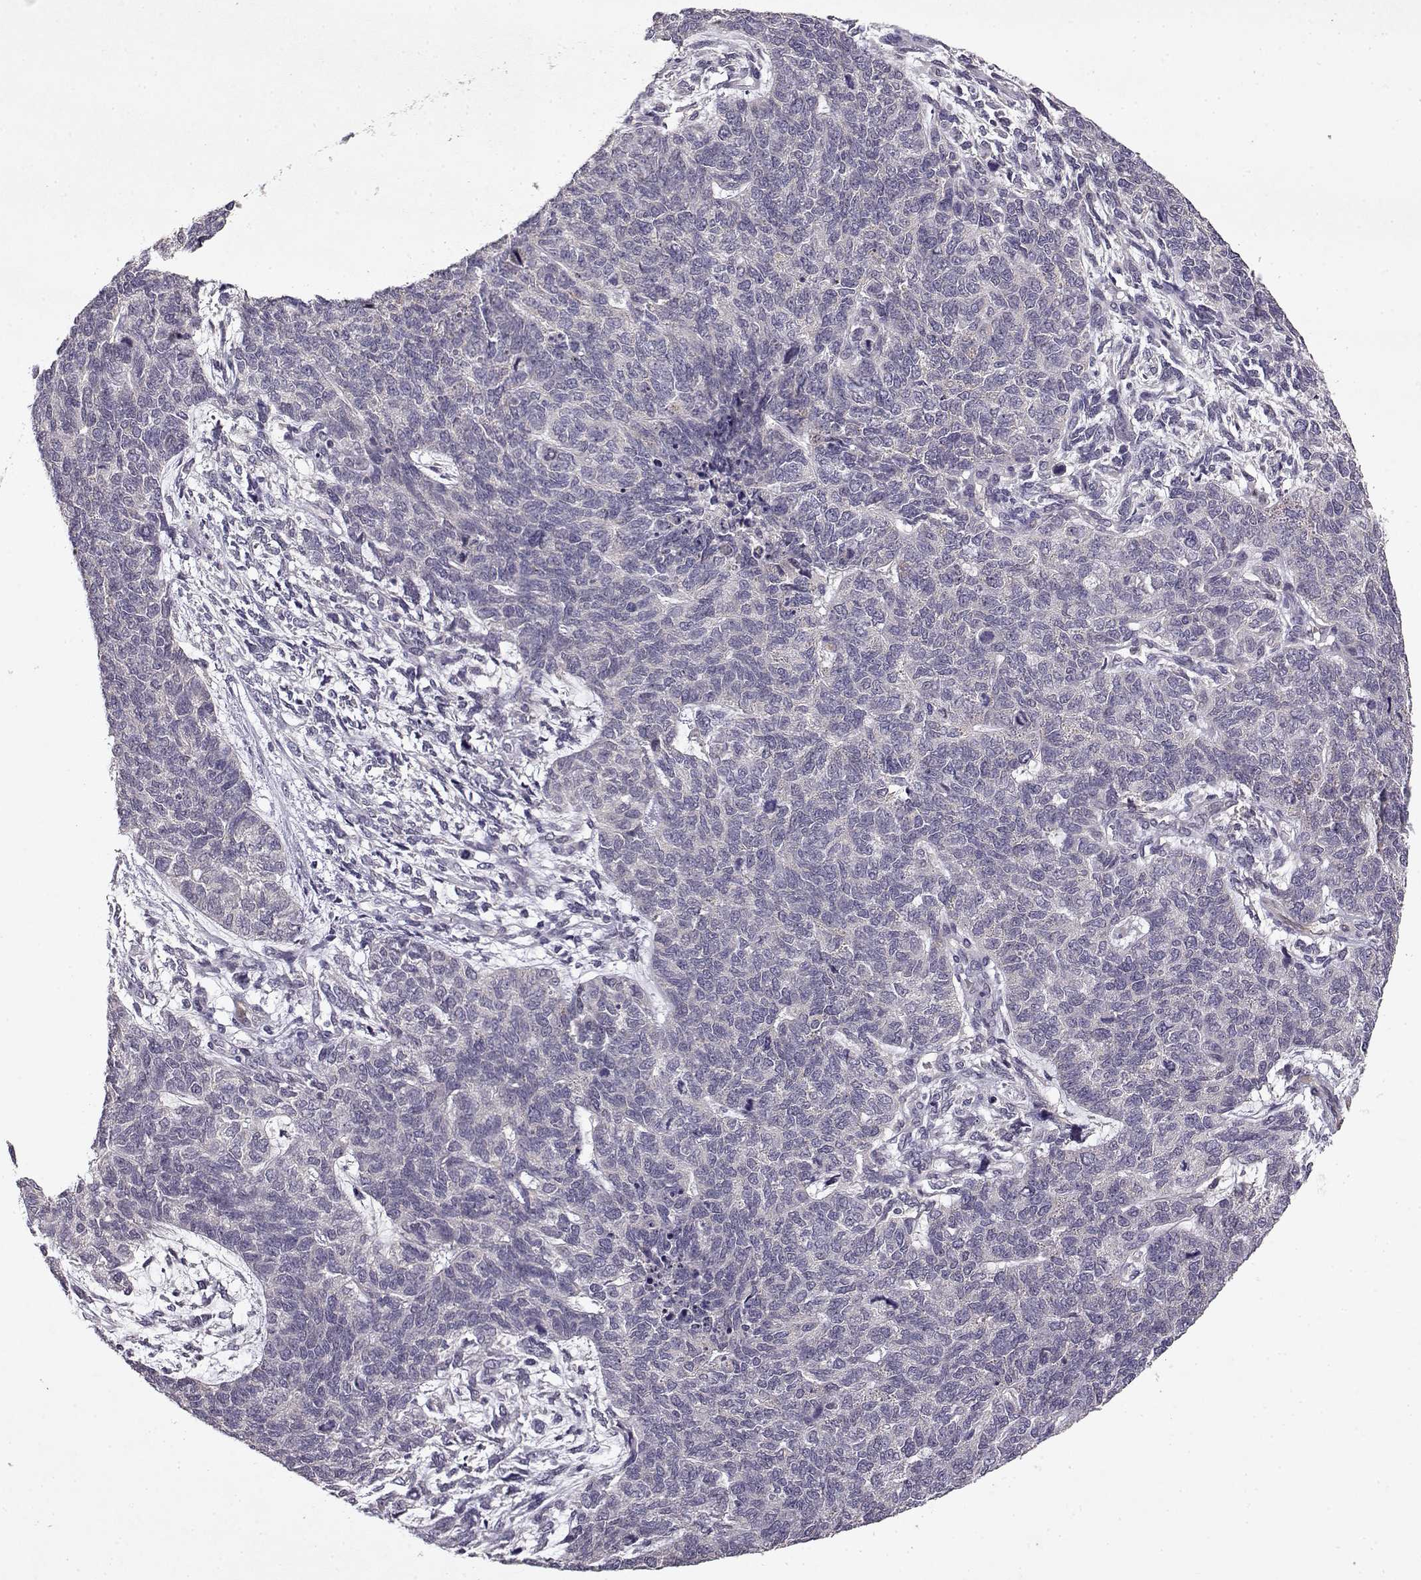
{"staining": {"intensity": "negative", "quantity": "none", "location": "none"}, "tissue": "cervical cancer", "cell_type": "Tumor cells", "image_type": "cancer", "snomed": [{"axis": "morphology", "description": "Squamous cell carcinoma, NOS"}, {"axis": "topography", "description": "Cervix"}], "caption": "Immunohistochemistry of cervical squamous cell carcinoma reveals no staining in tumor cells.", "gene": "BMX", "patient": {"sex": "female", "age": 63}}